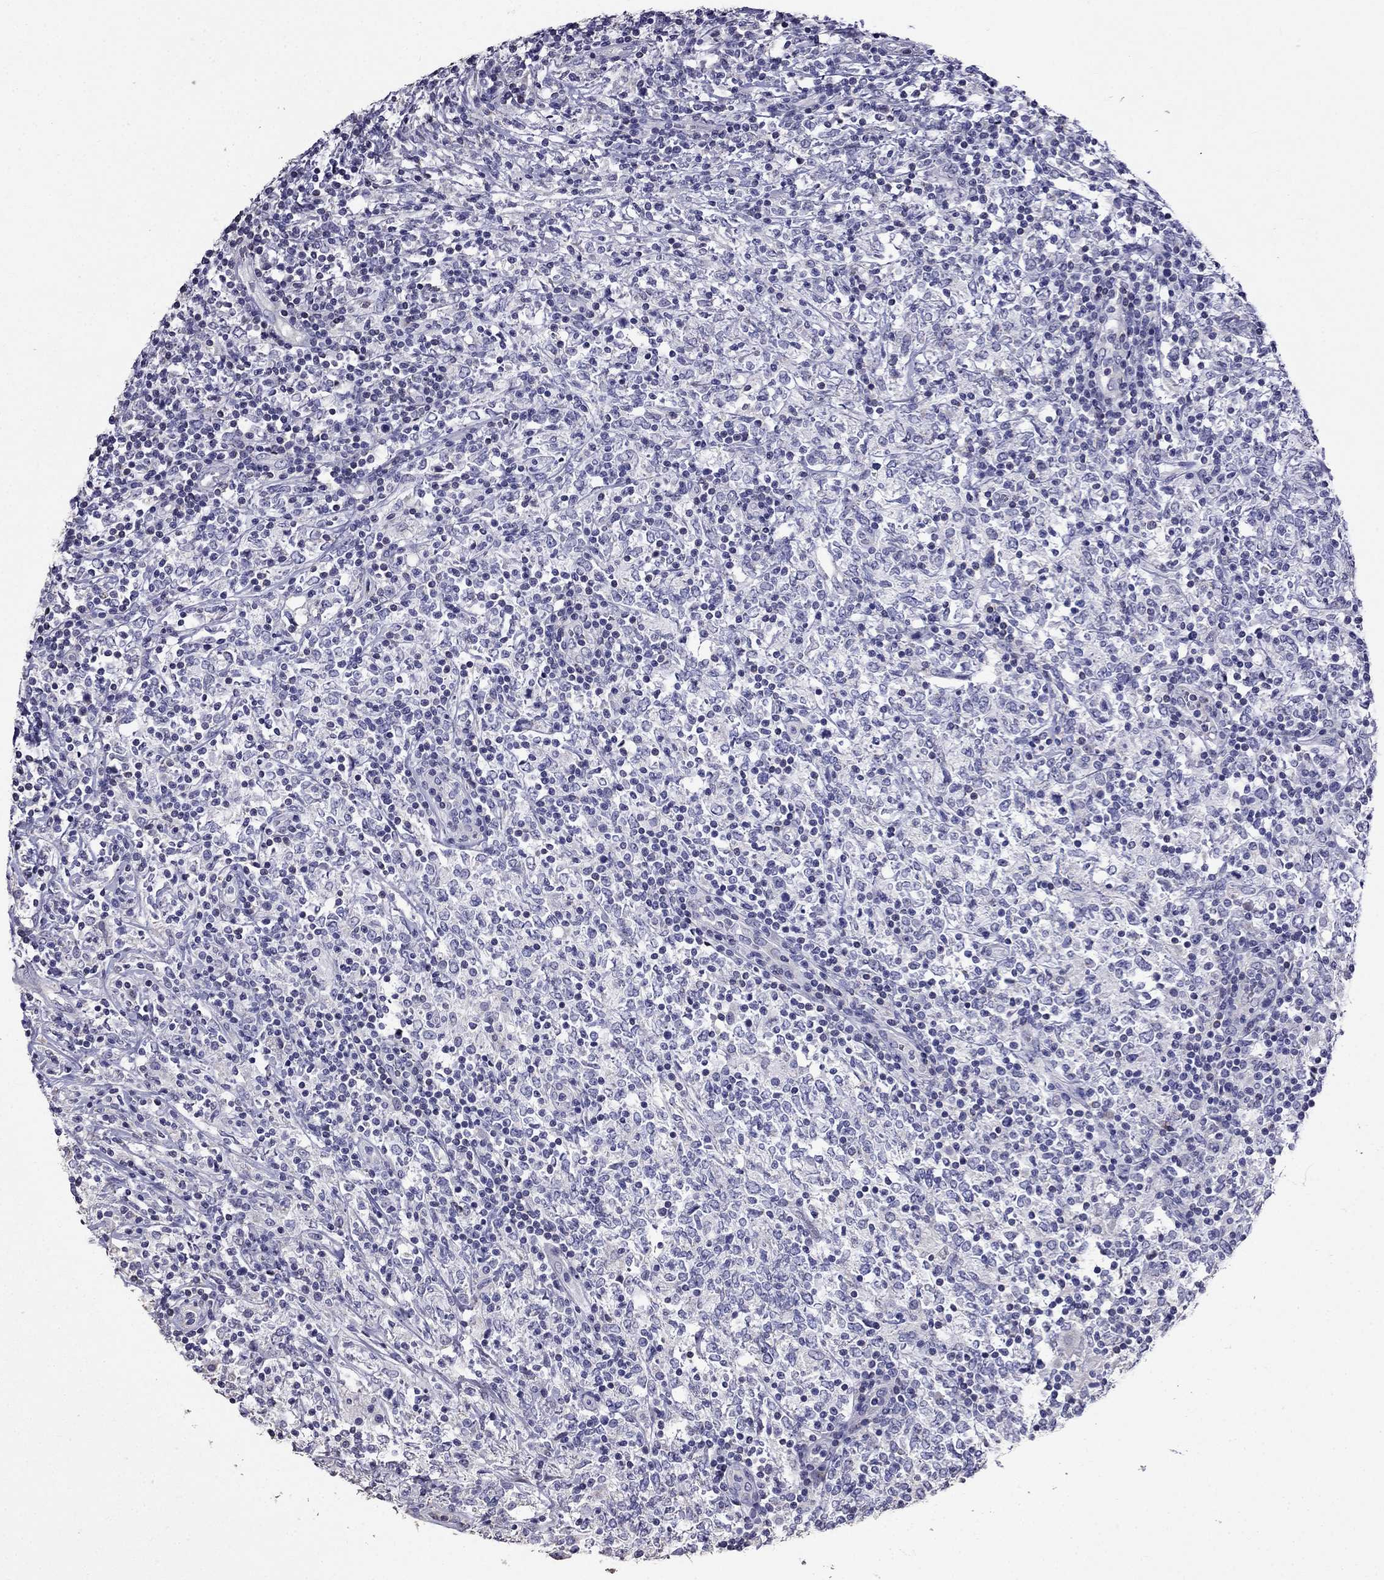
{"staining": {"intensity": "negative", "quantity": "none", "location": "none"}, "tissue": "lymphoma", "cell_type": "Tumor cells", "image_type": "cancer", "snomed": [{"axis": "morphology", "description": "Malignant lymphoma, non-Hodgkin's type, High grade"}, {"axis": "topography", "description": "Lymph node"}], "caption": "Photomicrograph shows no protein staining in tumor cells of lymphoma tissue.", "gene": "AK5", "patient": {"sex": "female", "age": 84}}